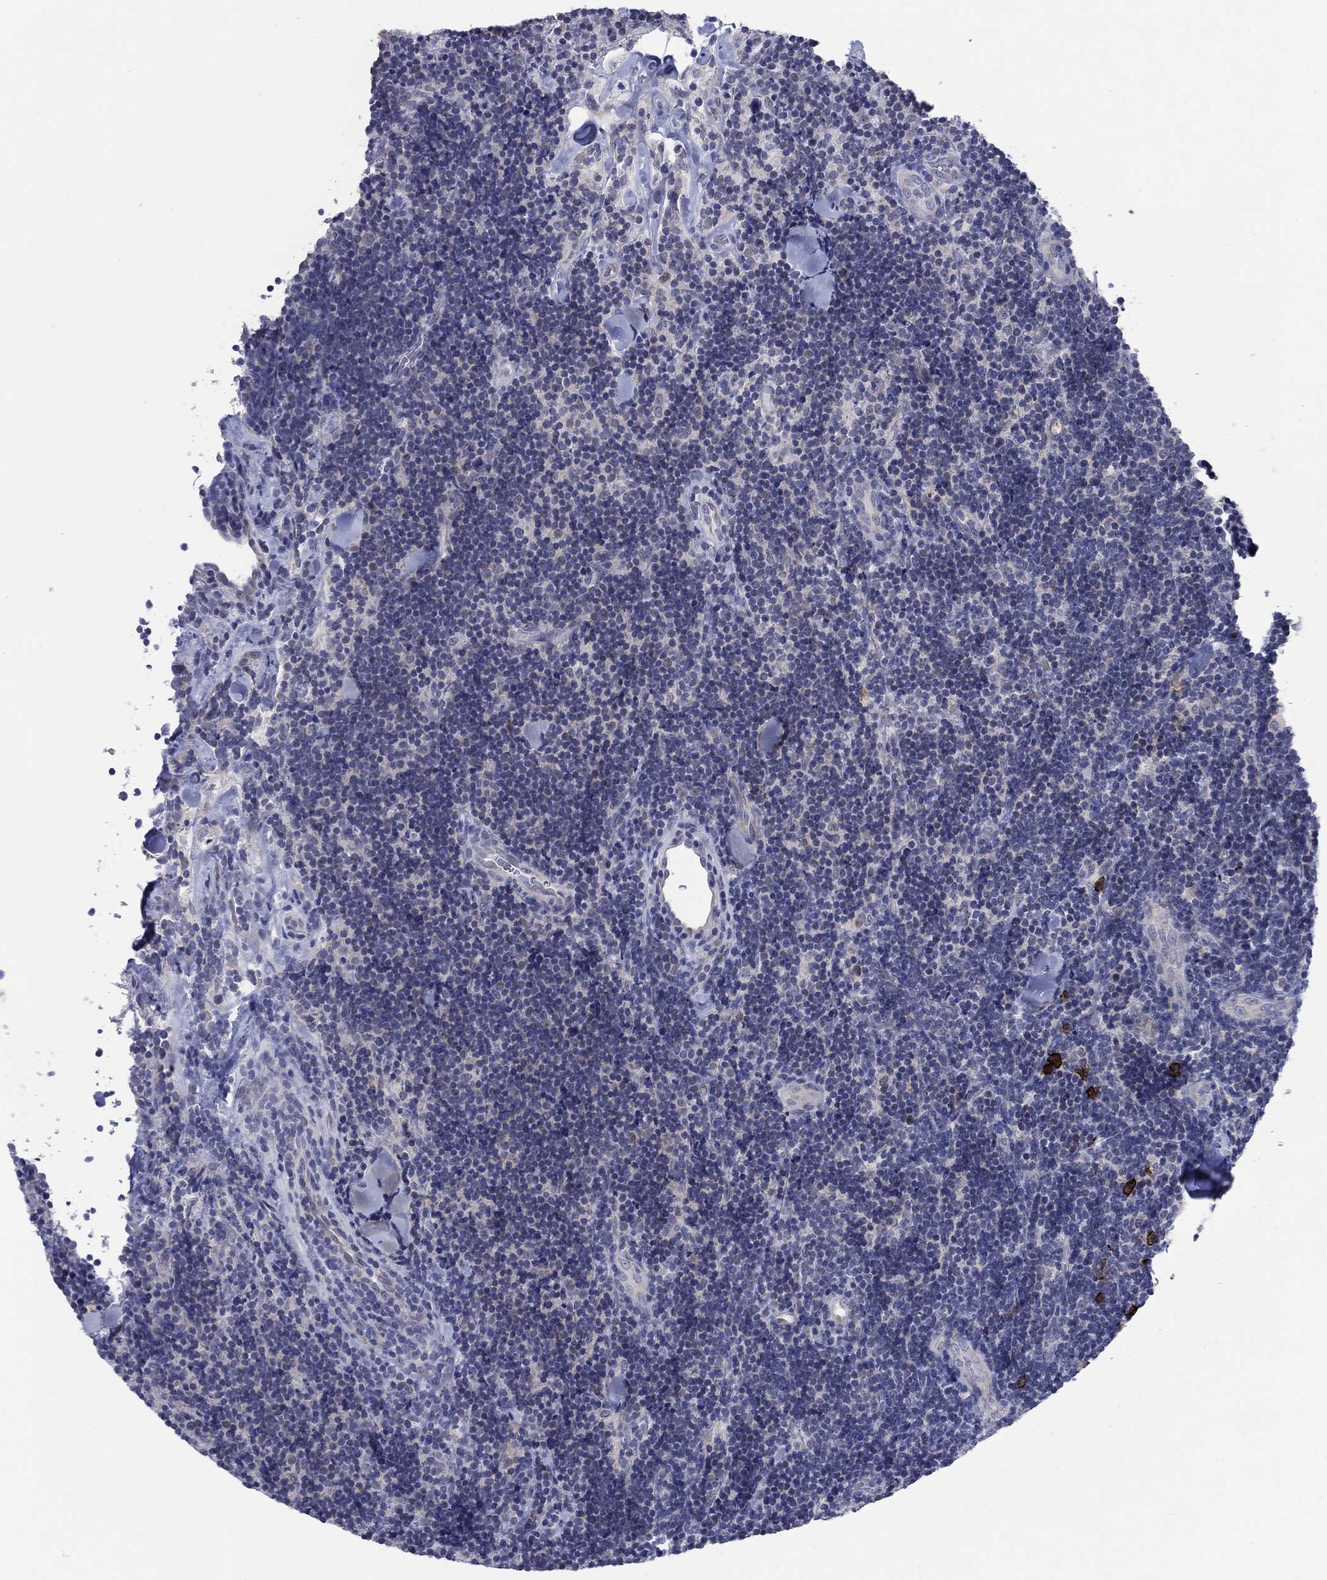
{"staining": {"intensity": "negative", "quantity": "none", "location": "none"}, "tissue": "lymphoma", "cell_type": "Tumor cells", "image_type": "cancer", "snomed": [{"axis": "morphology", "description": "Malignant lymphoma, non-Hodgkin's type, Low grade"}, {"axis": "topography", "description": "Lymph node"}], "caption": "Lymphoma was stained to show a protein in brown. There is no significant positivity in tumor cells.", "gene": "SDC1", "patient": {"sex": "female", "age": 56}}